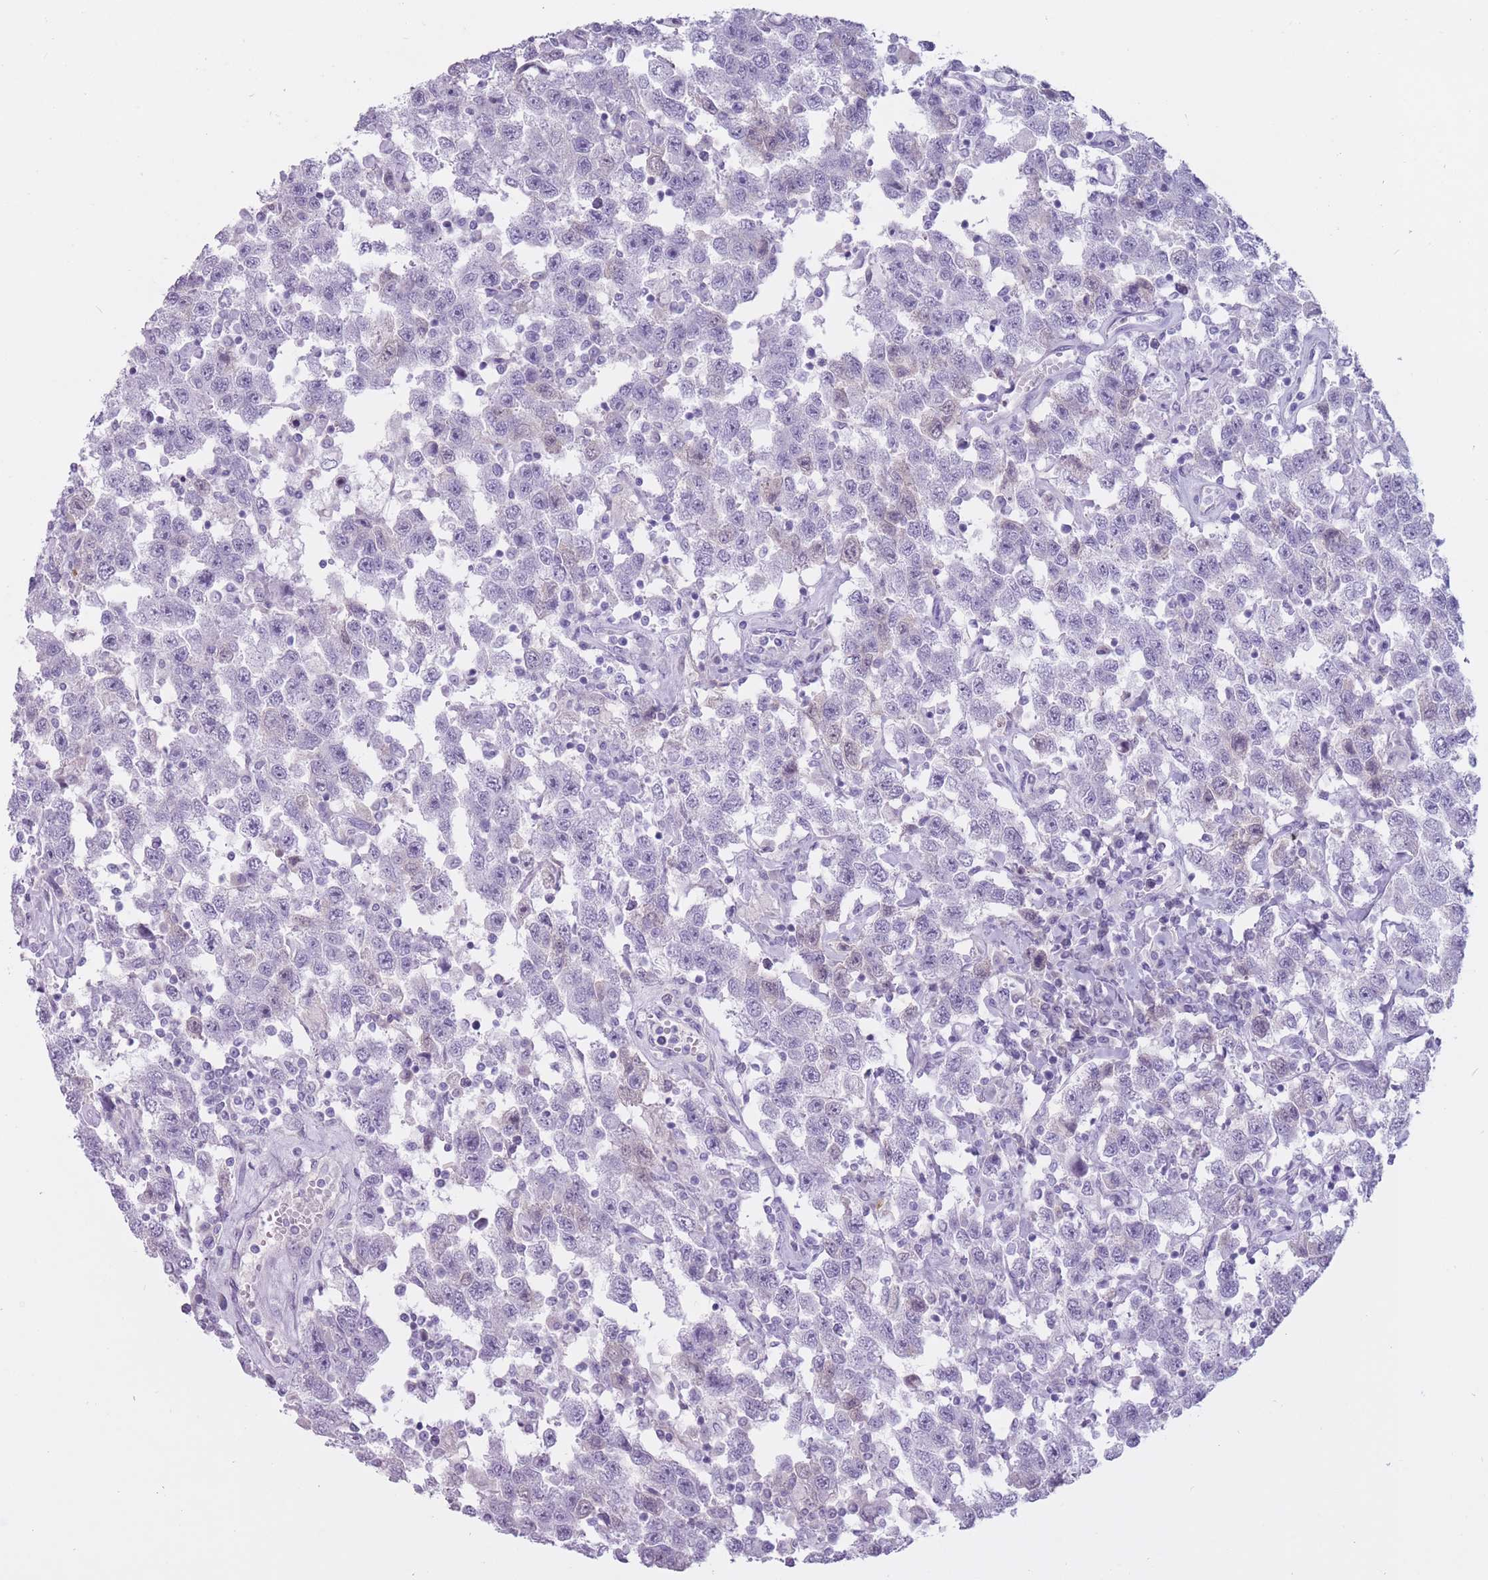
{"staining": {"intensity": "negative", "quantity": "none", "location": "none"}, "tissue": "testis cancer", "cell_type": "Tumor cells", "image_type": "cancer", "snomed": [{"axis": "morphology", "description": "Seminoma, NOS"}, {"axis": "topography", "description": "Testis"}], "caption": "High power microscopy micrograph of an immunohistochemistry (IHC) photomicrograph of testis seminoma, revealing no significant expression in tumor cells.", "gene": "PNMA3", "patient": {"sex": "male", "age": 41}}